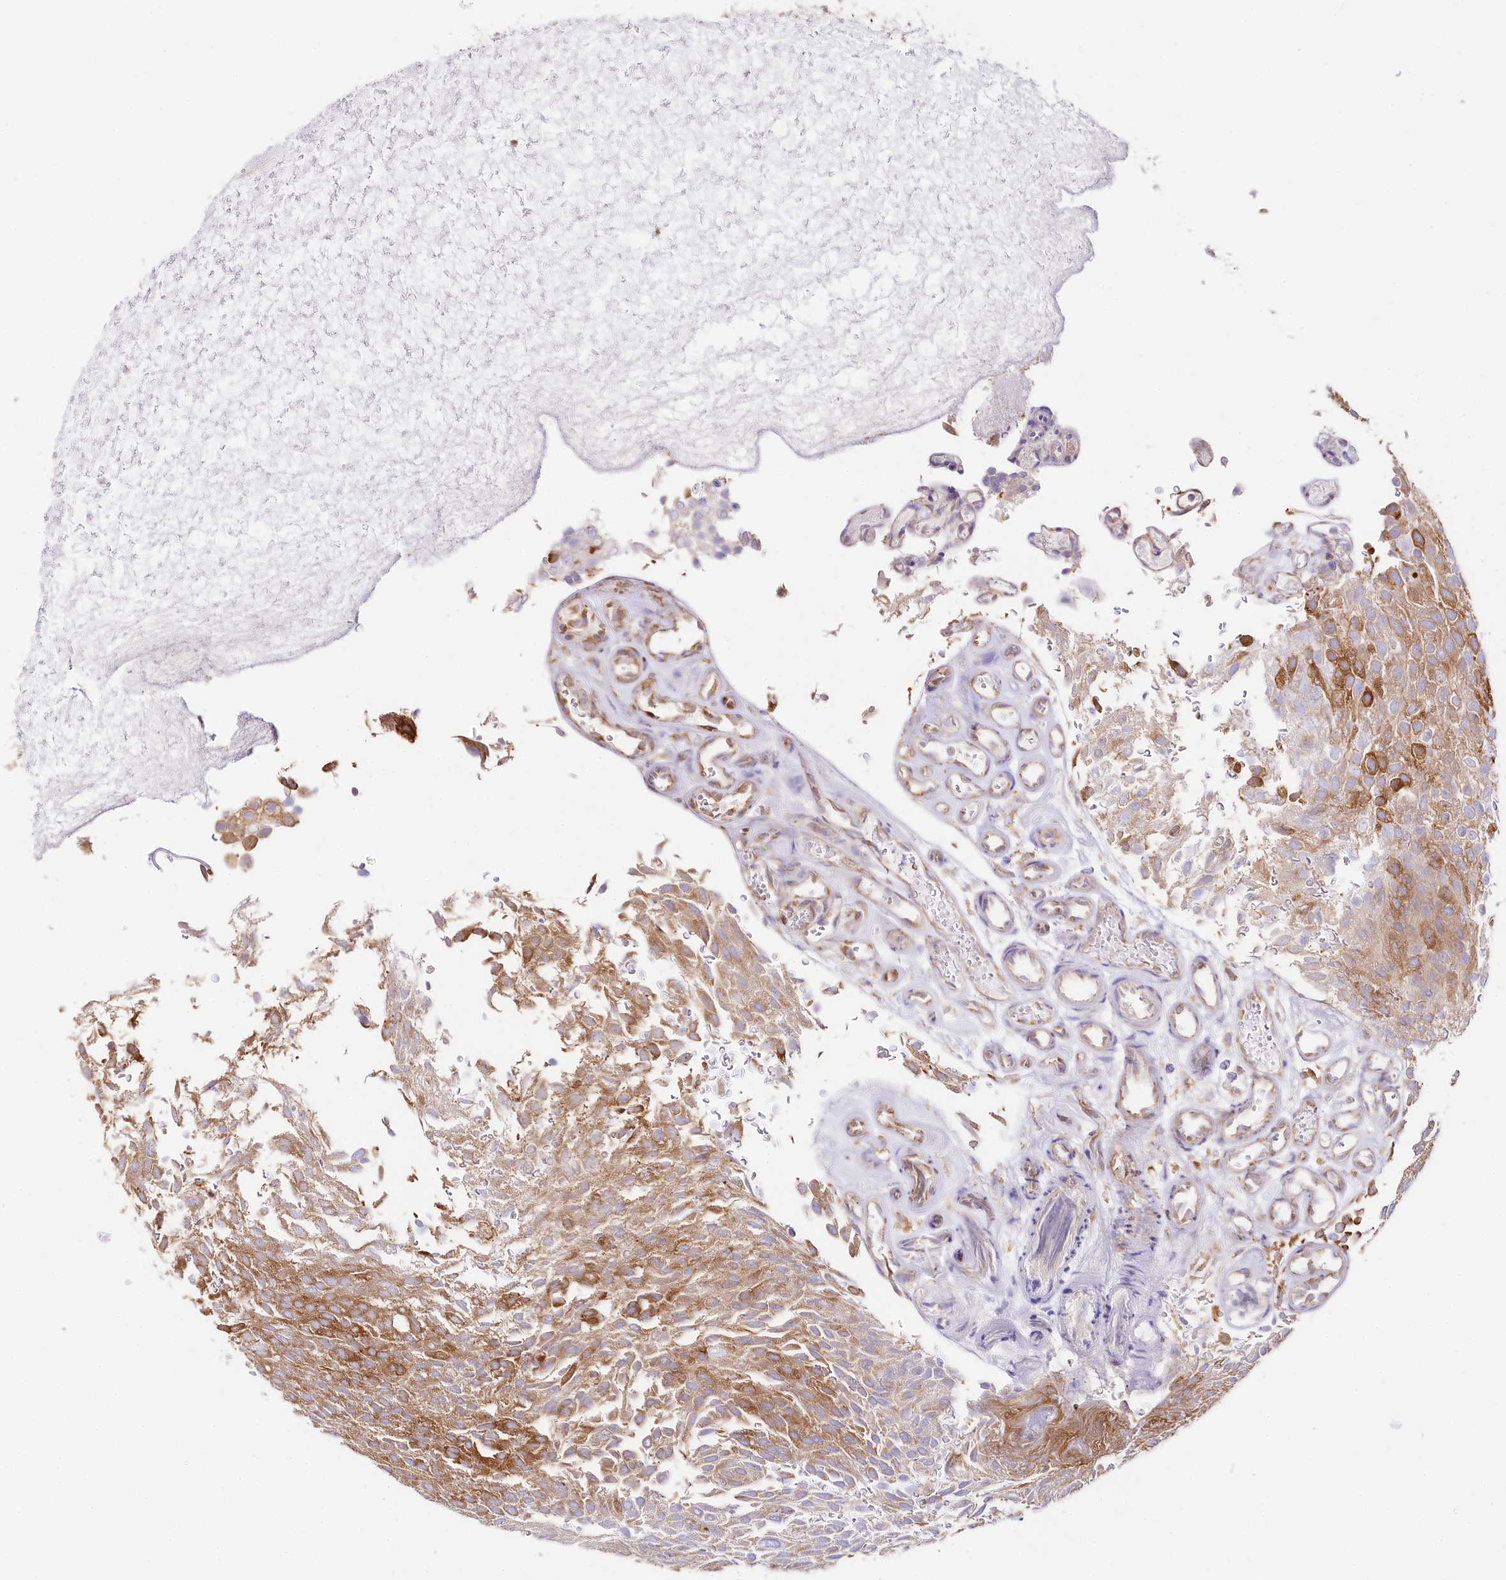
{"staining": {"intensity": "moderate", "quantity": ">75%", "location": "cytoplasmic/membranous"}, "tissue": "urothelial cancer", "cell_type": "Tumor cells", "image_type": "cancer", "snomed": [{"axis": "morphology", "description": "Urothelial carcinoma, Low grade"}, {"axis": "topography", "description": "Urinary bladder"}], "caption": "The histopathology image shows a brown stain indicating the presence of a protein in the cytoplasmic/membranous of tumor cells in low-grade urothelial carcinoma.", "gene": "CNPY2", "patient": {"sex": "male", "age": 78}}